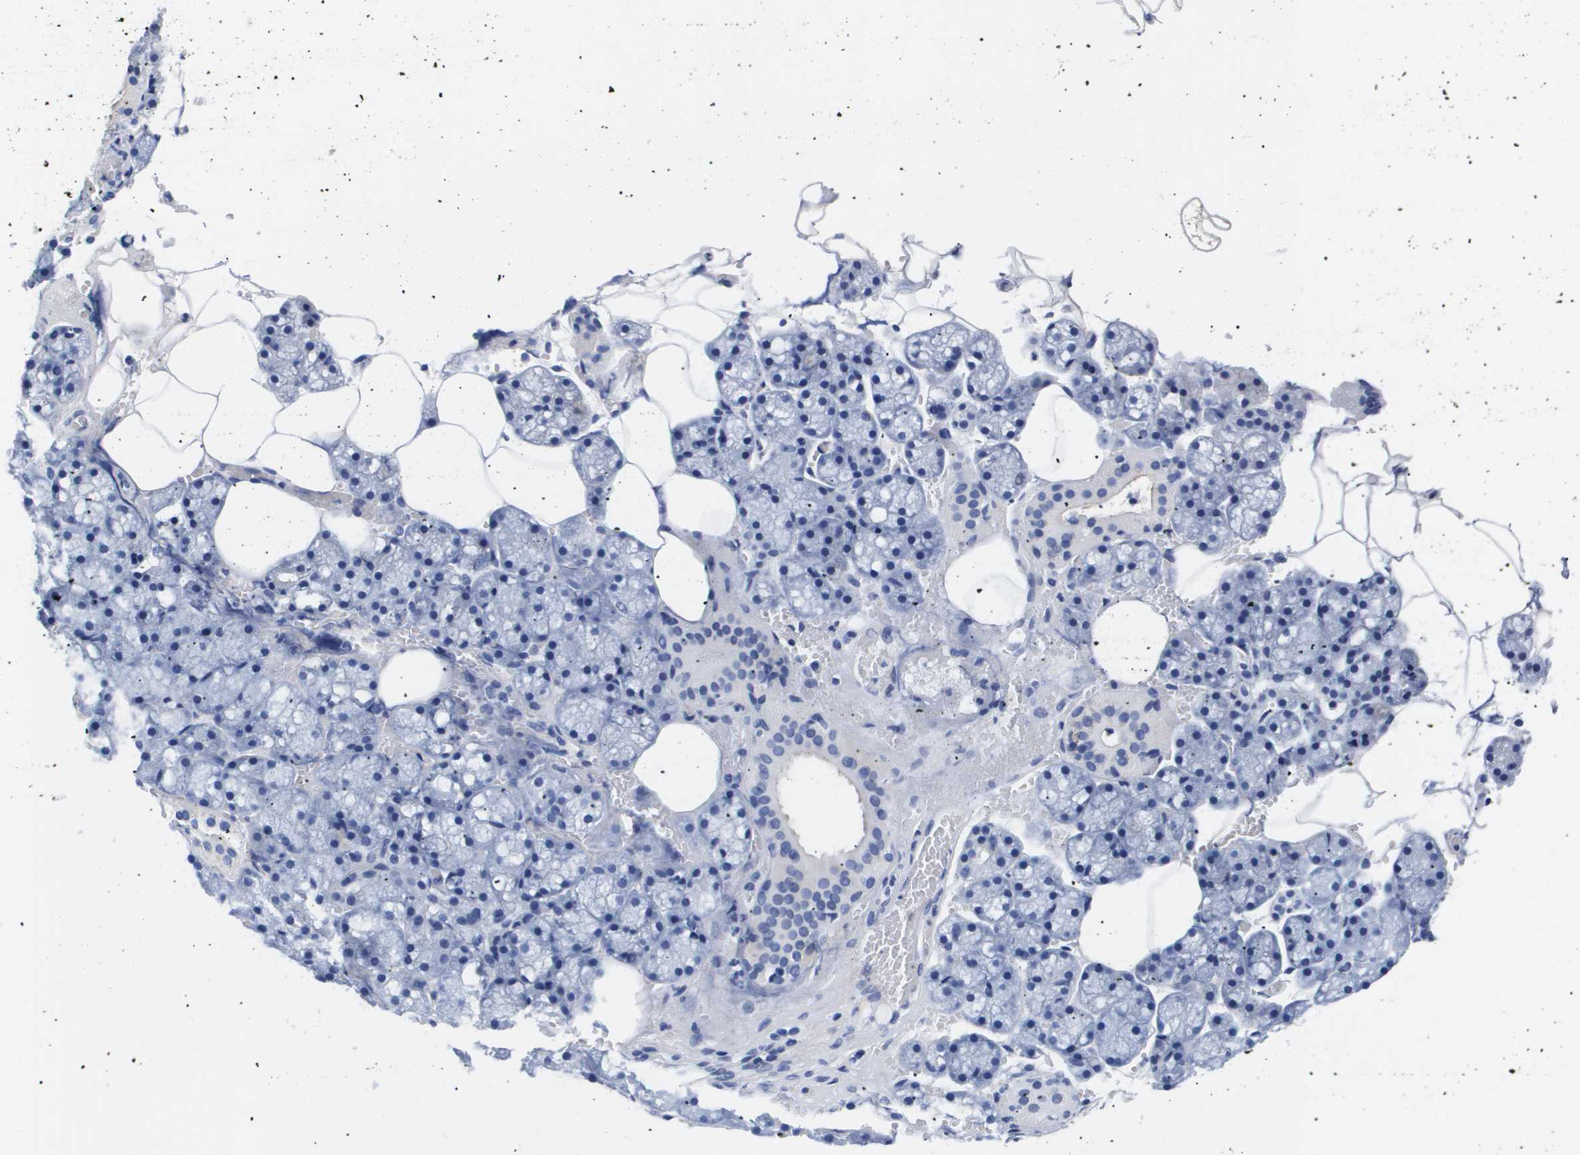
{"staining": {"intensity": "negative", "quantity": "none", "location": "none"}, "tissue": "salivary gland", "cell_type": "Glandular cells", "image_type": "normal", "snomed": [{"axis": "morphology", "description": "Normal tissue, NOS"}, {"axis": "topography", "description": "Salivary gland"}], "caption": "Photomicrograph shows no protein staining in glandular cells of unremarkable salivary gland. (Immunohistochemistry, brightfield microscopy, high magnification).", "gene": "ATP6V0A4", "patient": {"sex": "male", "age": 62}}